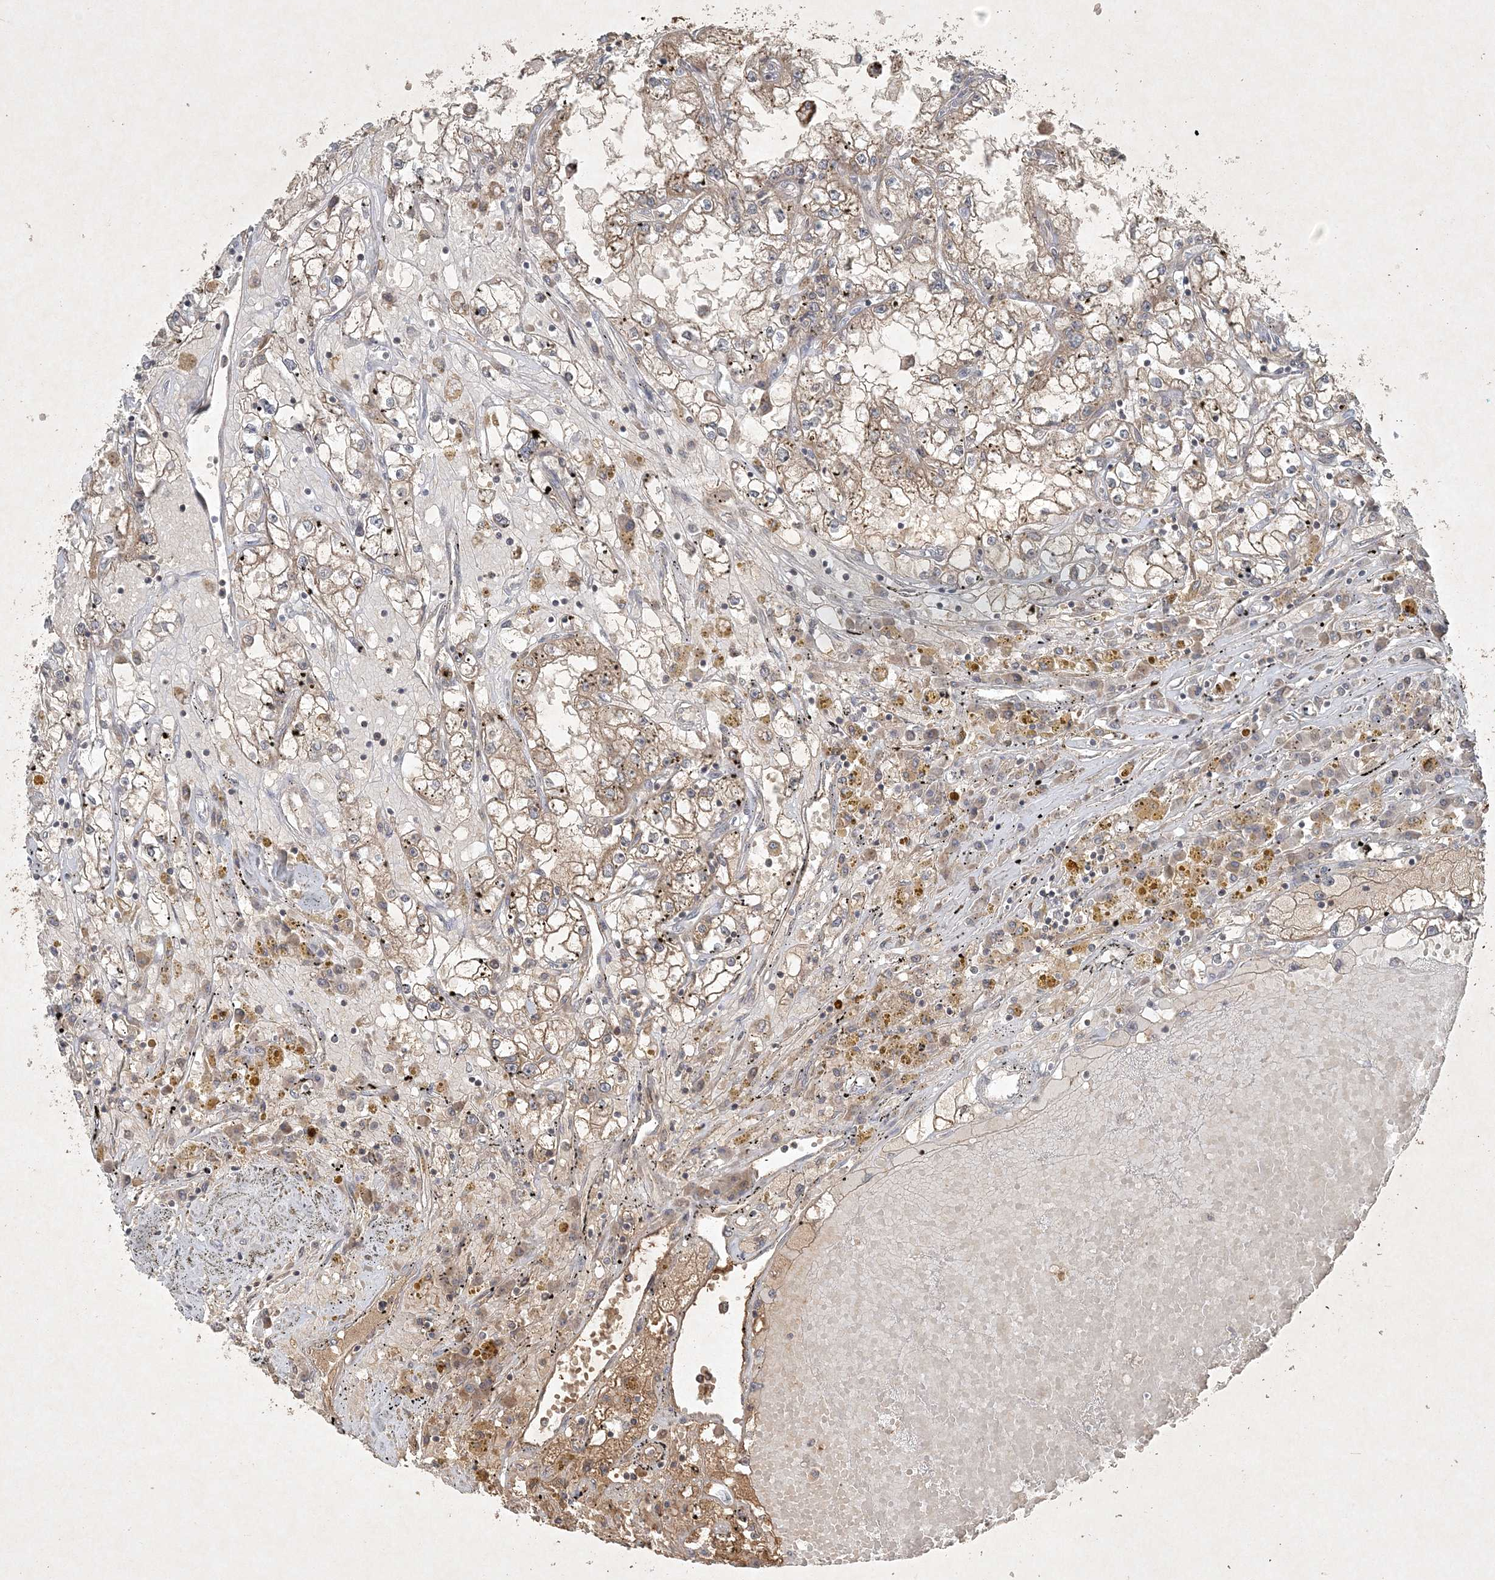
{"staining": {"intensity": "moderate", "quantity": "<25%", "location": "cytoplasmic/membranous"}, "tissue": "renal cancer", "cell_type": "Tumor cells", "image_type": "cancer", "snomed": [{"axis": "morphology", "description": "Adenocarcinoma, NOS"}, {"axis": "topography", "description": "Kidney"}], "caption": "Tumor cells exhibit low levels of moderate cytoplasmic/membranous positivity in about <25% of cells in human renal cancer.", "gene": "TNFAIP6", "patient": {"sex": "male", "age": 56}}